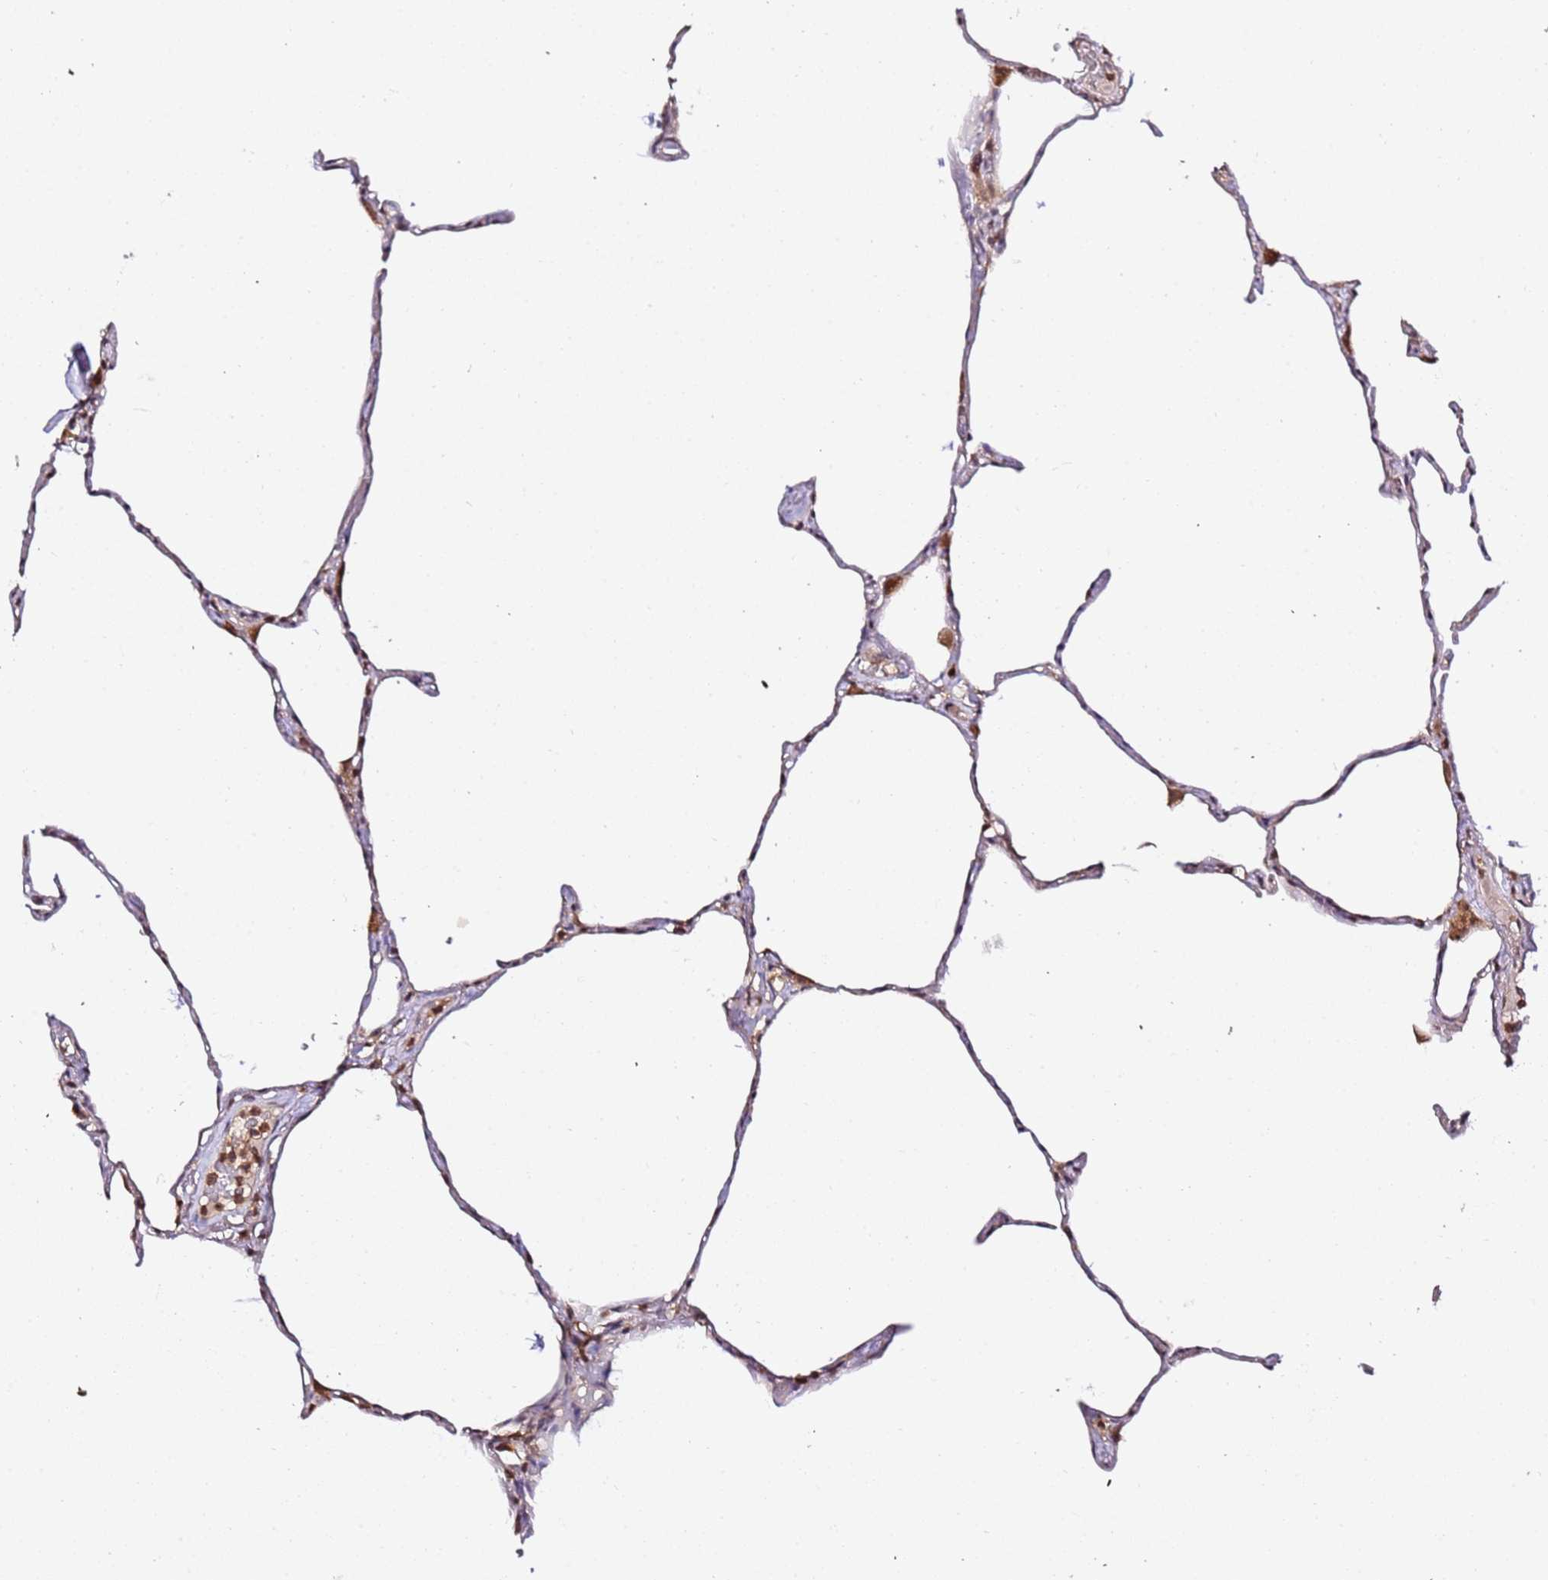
{"staining": {"intensity": "moderate", "quantity": "<25%", "location": "cytoplasmic/membranous"}, "tissue": "lung", "cell_type": "Alveolar cells", "image_type": "normal", "snomed": [{"axis": "morphology", "description": "Normal tissue, NOS"}, {"axis": "topography", "description": "Lung"}], "caption": "Immunohistochemical staining of unremarkable human lung demonstrates low levels of moderate cytoplasmic/membranous staining in about <25% of alveolar cells. (DAB IHC, brown staining for protein, blue staining for nuclei).", "gene": "OR5V1", "patient": {"sex": "male", "age": 65}}